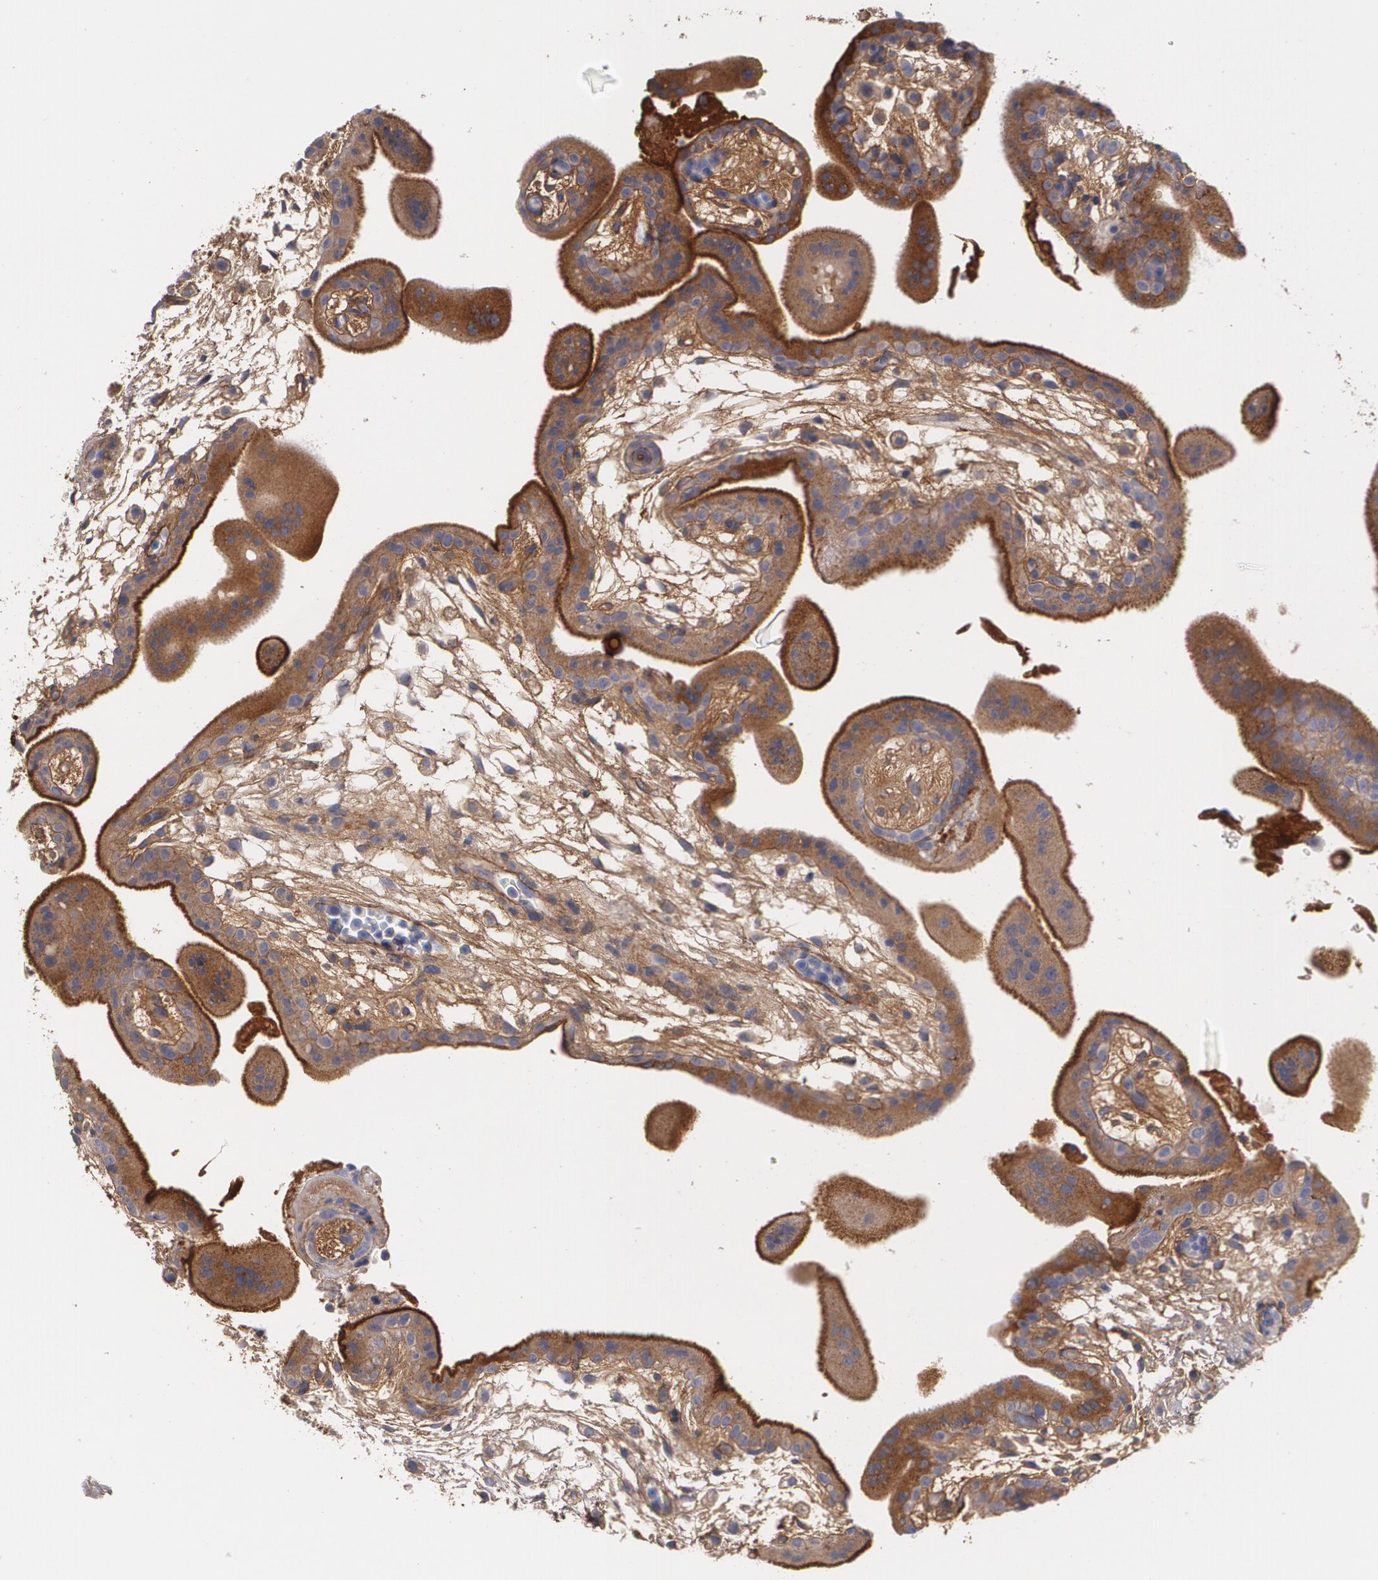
{"staining": {"intensity": "moderate", "quantity": "25%-75%", "location": "cytoplasmic/membranous"}, "tissue": "placenta", "cell_type": "Decidual cells", "image_type": "normal", "snomed": [{"axis": "morphology", "description": "Normal tissue, NOS"}, {"axis": "topography", "description": "Placenta"}], "caption": "Placenta stained for a protein demonstrates moderate cytoplasmic/membranous positivity in decidual cells. (Brightfield microscopy of DAB IHC at high magnification).", "gene": "FBLN1", "patient": {"sex": "female", "age": 35}}